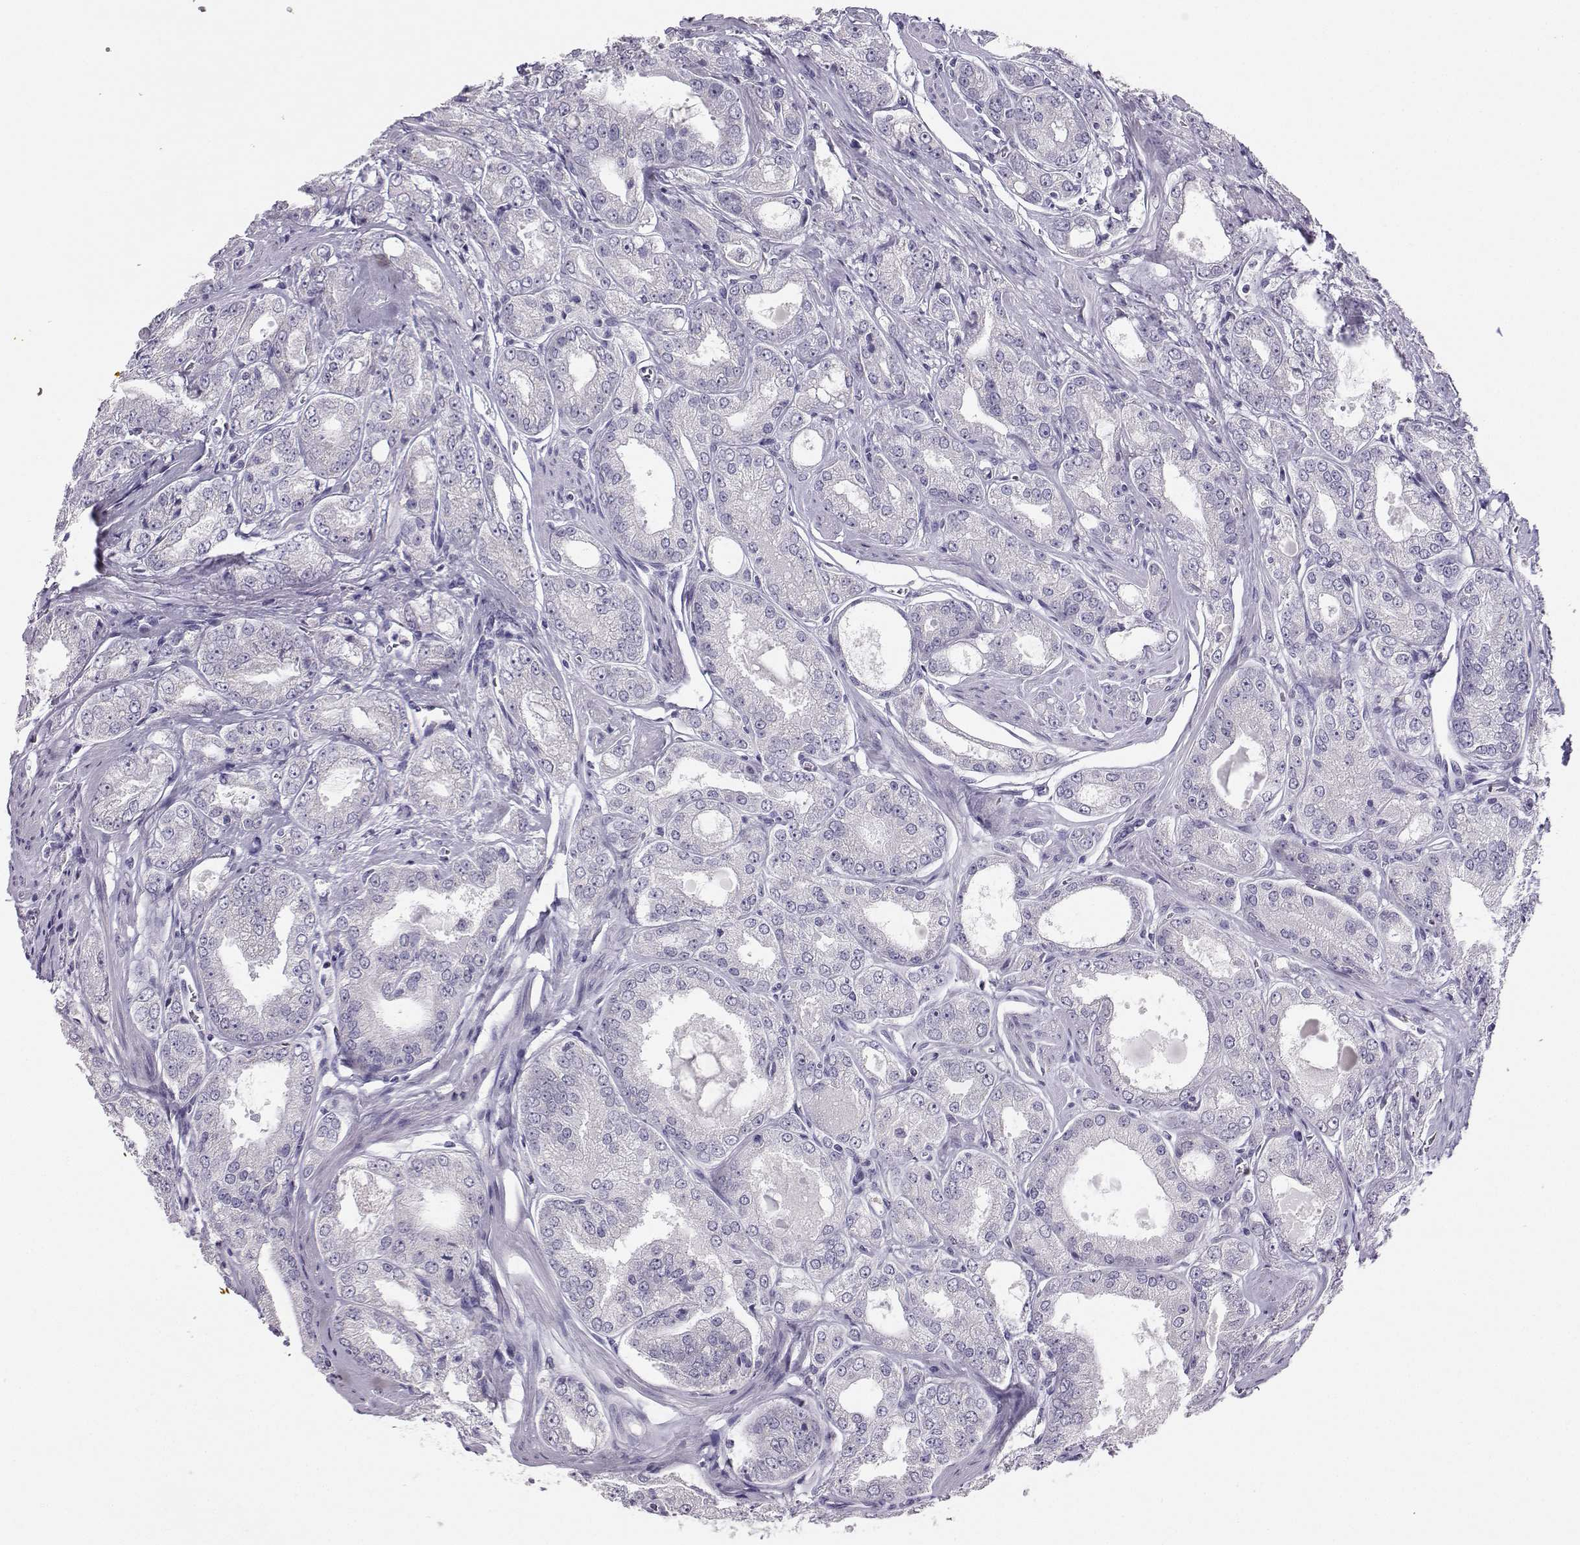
{"staining": {"intensity": "negative", "quantity": "none", "location": "none"}, "tissue": "prostate cancer", "cell_type": "Tumor cells", "image_type": "cancer", "snomed": [{"axis": "morphology", "description": "Adenocarcinoma, NOS"}, {"axis": "morphology", "description": "Adenocarcinoma, High grade"}, {"axis": "topography", "description": "Prostate"}], "caption": "Photomicrograph shows no protein positivity in tumor cells of prostate cancer tissue.", "gene": "AVP", "patient": {"sex": "male", "age": 70}}